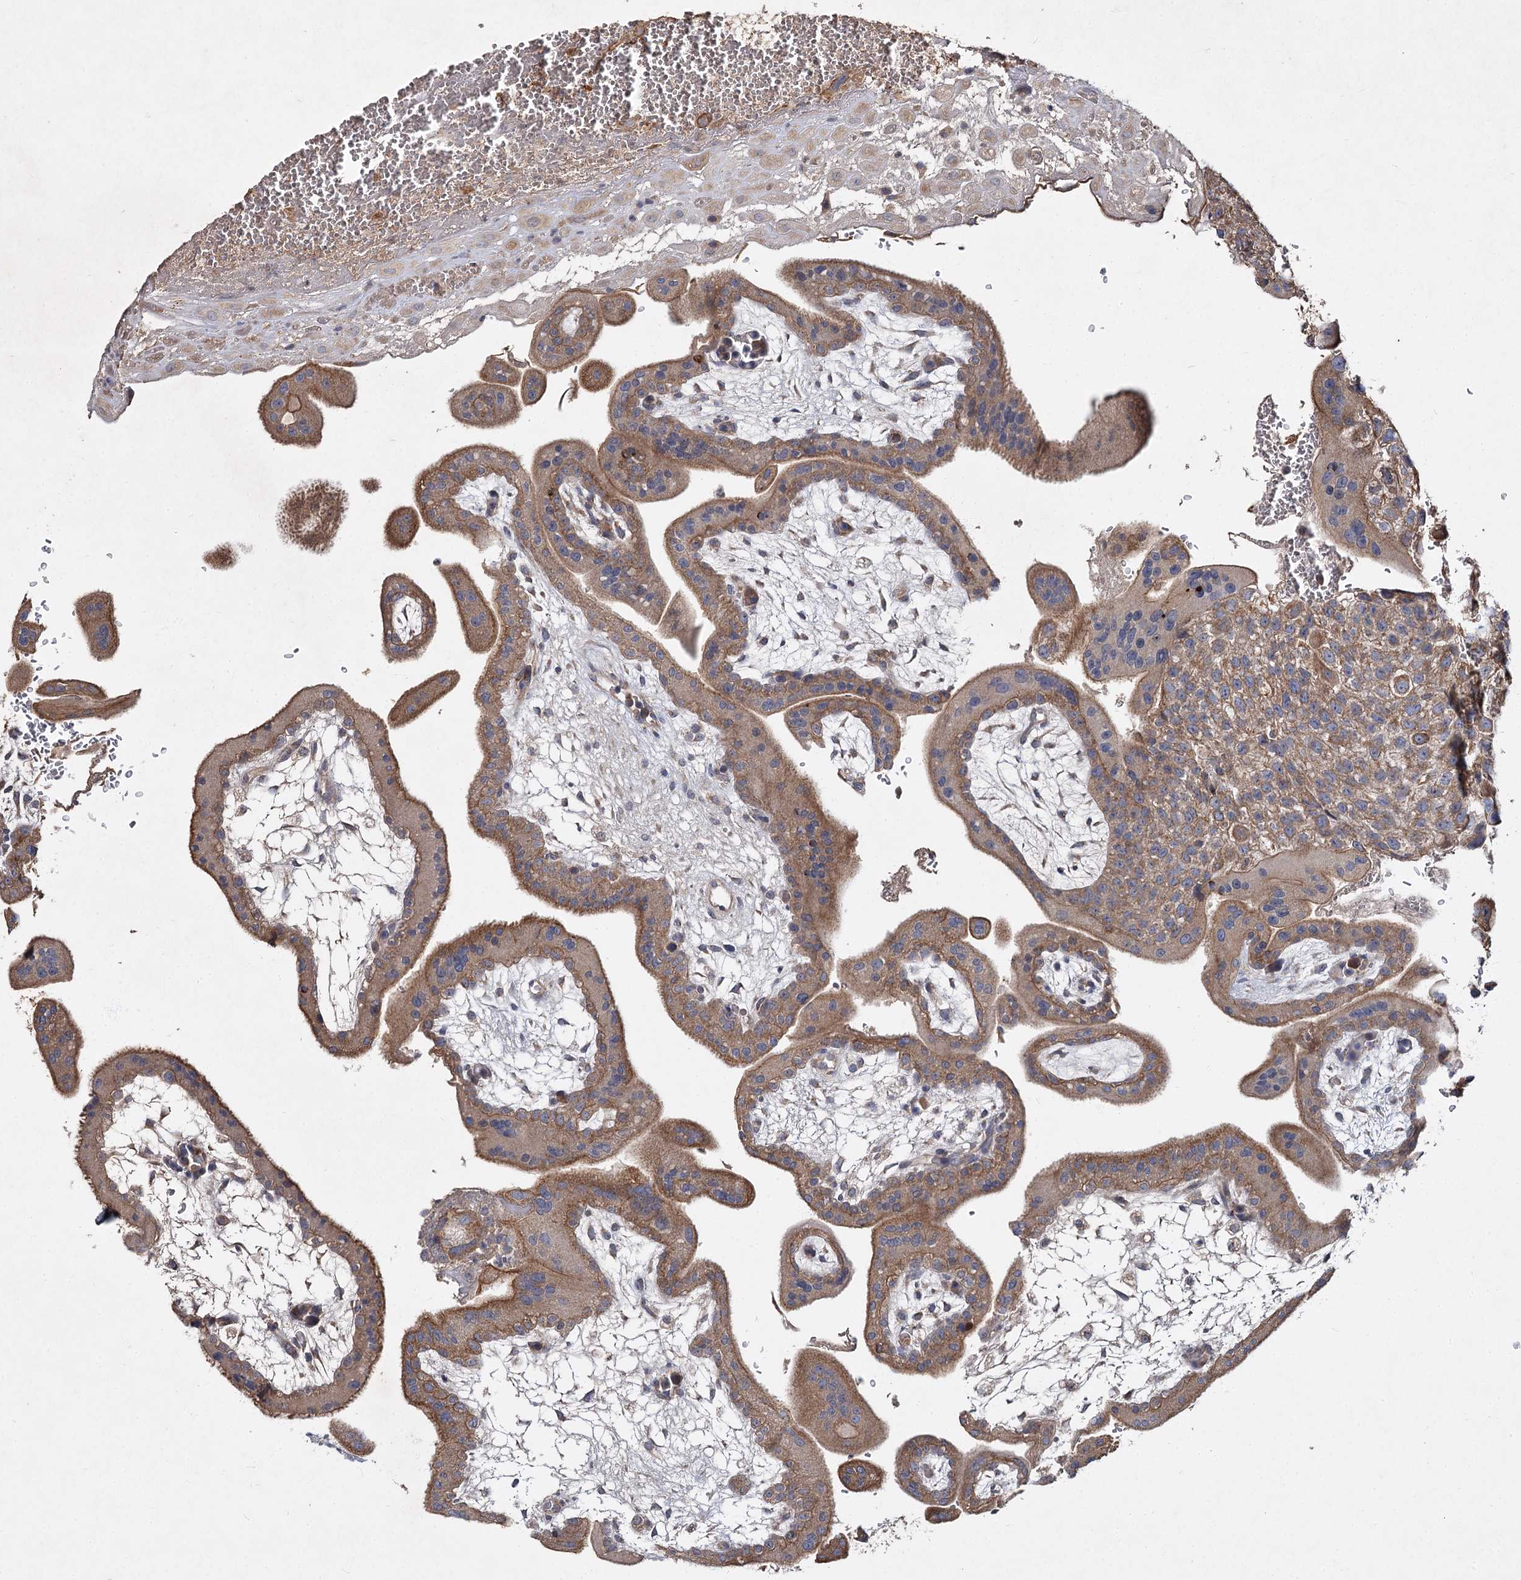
{"staining": {"intensity": "moderate", "quantity": "<25%", "location": "cytoplasmic/membranous"}, "tissue": "placenta", "cell_type": "Decidual cells", "image_type": "normal", "snomed": [{"axis": "morphology", "description": "Normal tissue, NOS"}, {"axis": "topography", "description": "Placenta"}], "caption": "Human placenta stained with a brown dye displays moderate cytoplasmic/membranous positive expression in about <25% of decidual cells.", "gene": "MFN1", "patient": {"sex": "female", "age": 35}}